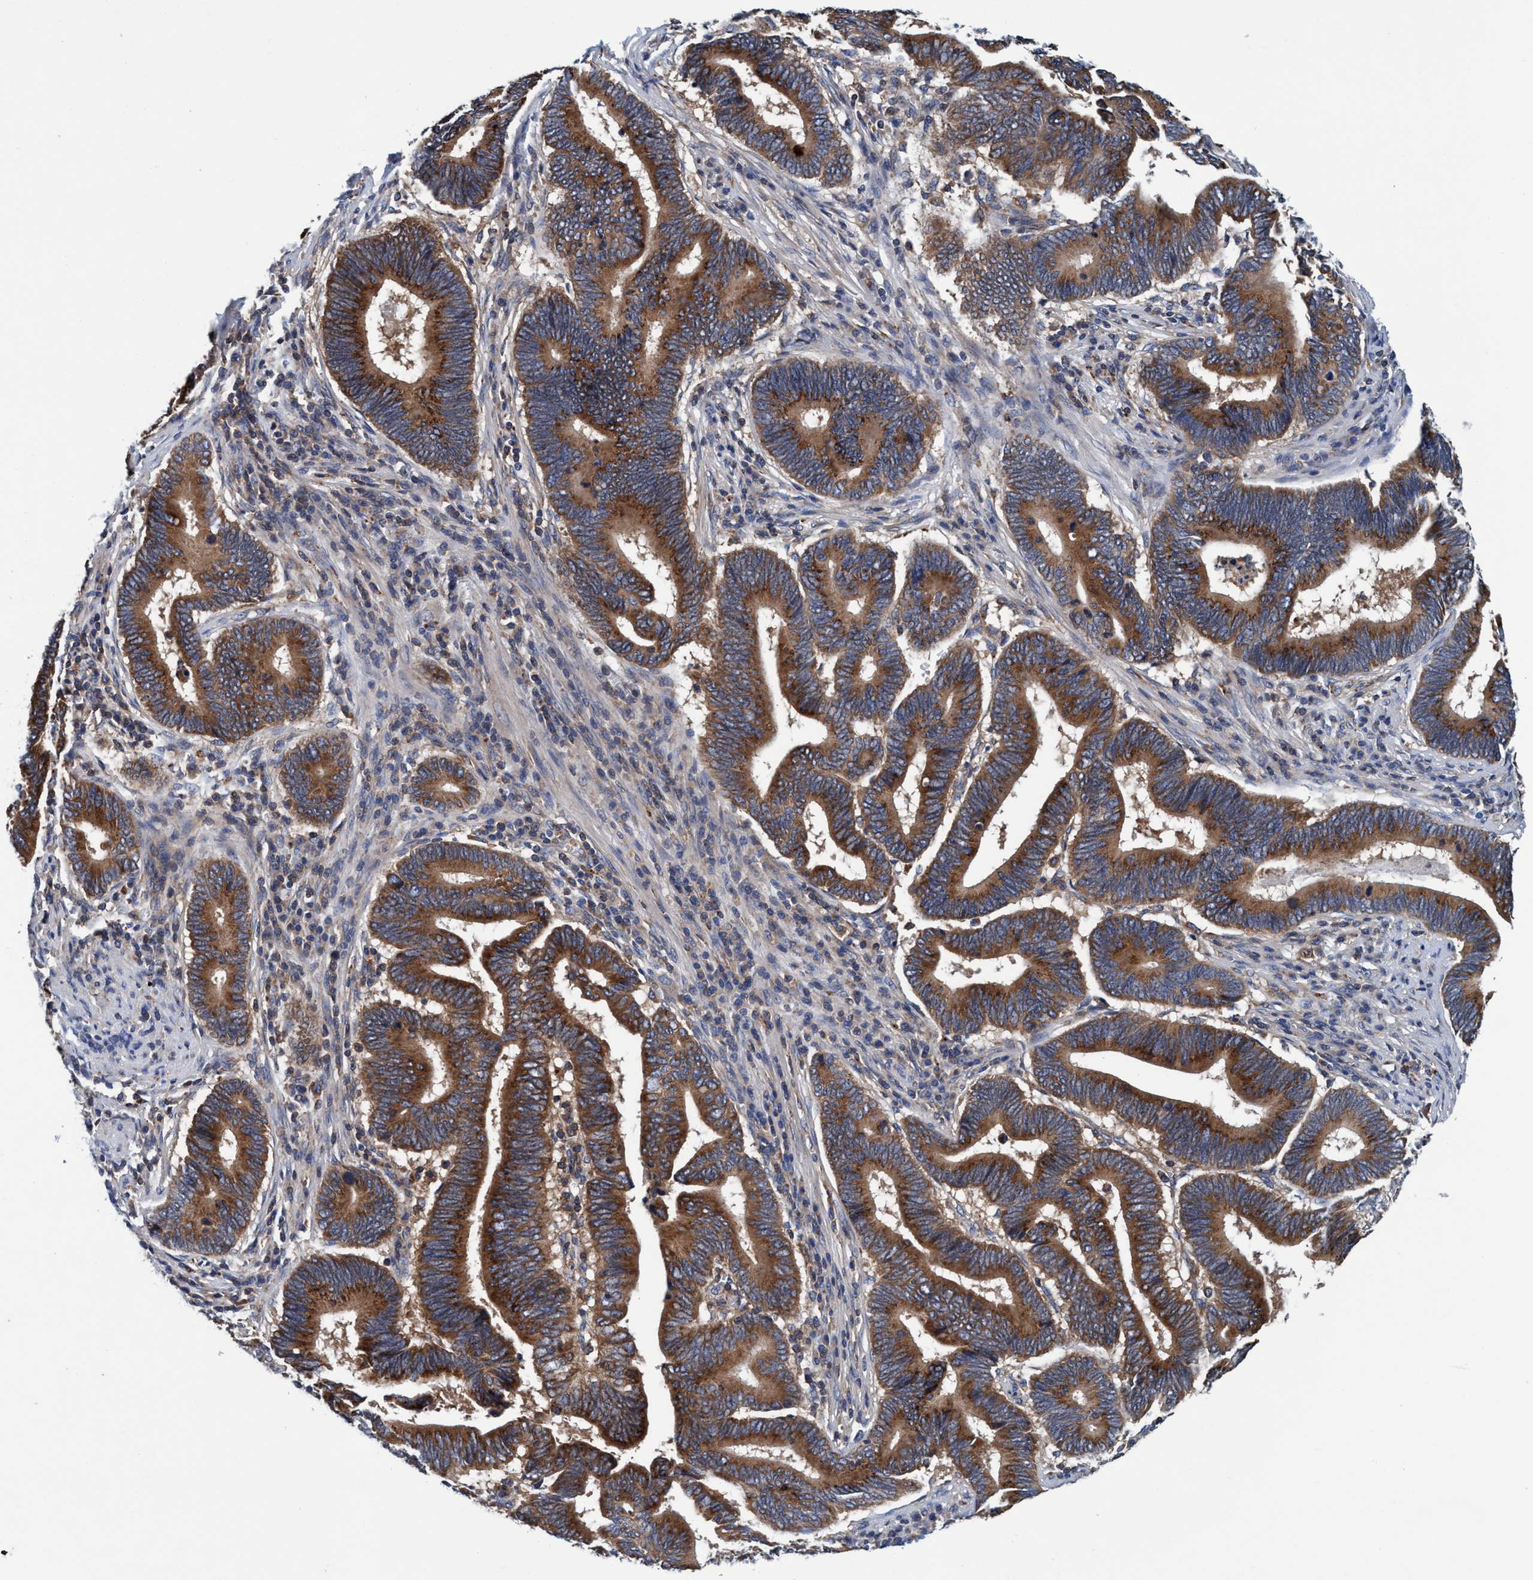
{"staining": {"intensity": "strong", "quantity": ">75%", "location": "cytoplasmic/membranous"}, "tissue": "pancreatic cancer", "cell_type": "Tumor cells", "image_type": "cancer", "snomed": [{"axis": "morphology", "description": "Adenocarcinoma, NOS"}, {"axis": "topography", "description": "Pancreas"}], "caption": "A high amount of strong cytoplasmic/membranous positivity is seen in approximately >75% of tumor cells in pancreatic adenocarcinoma tissue. Nuclei are stained in blue.", "gene": "ENDOG", "patient": {"sex": "female", "age": 70}}